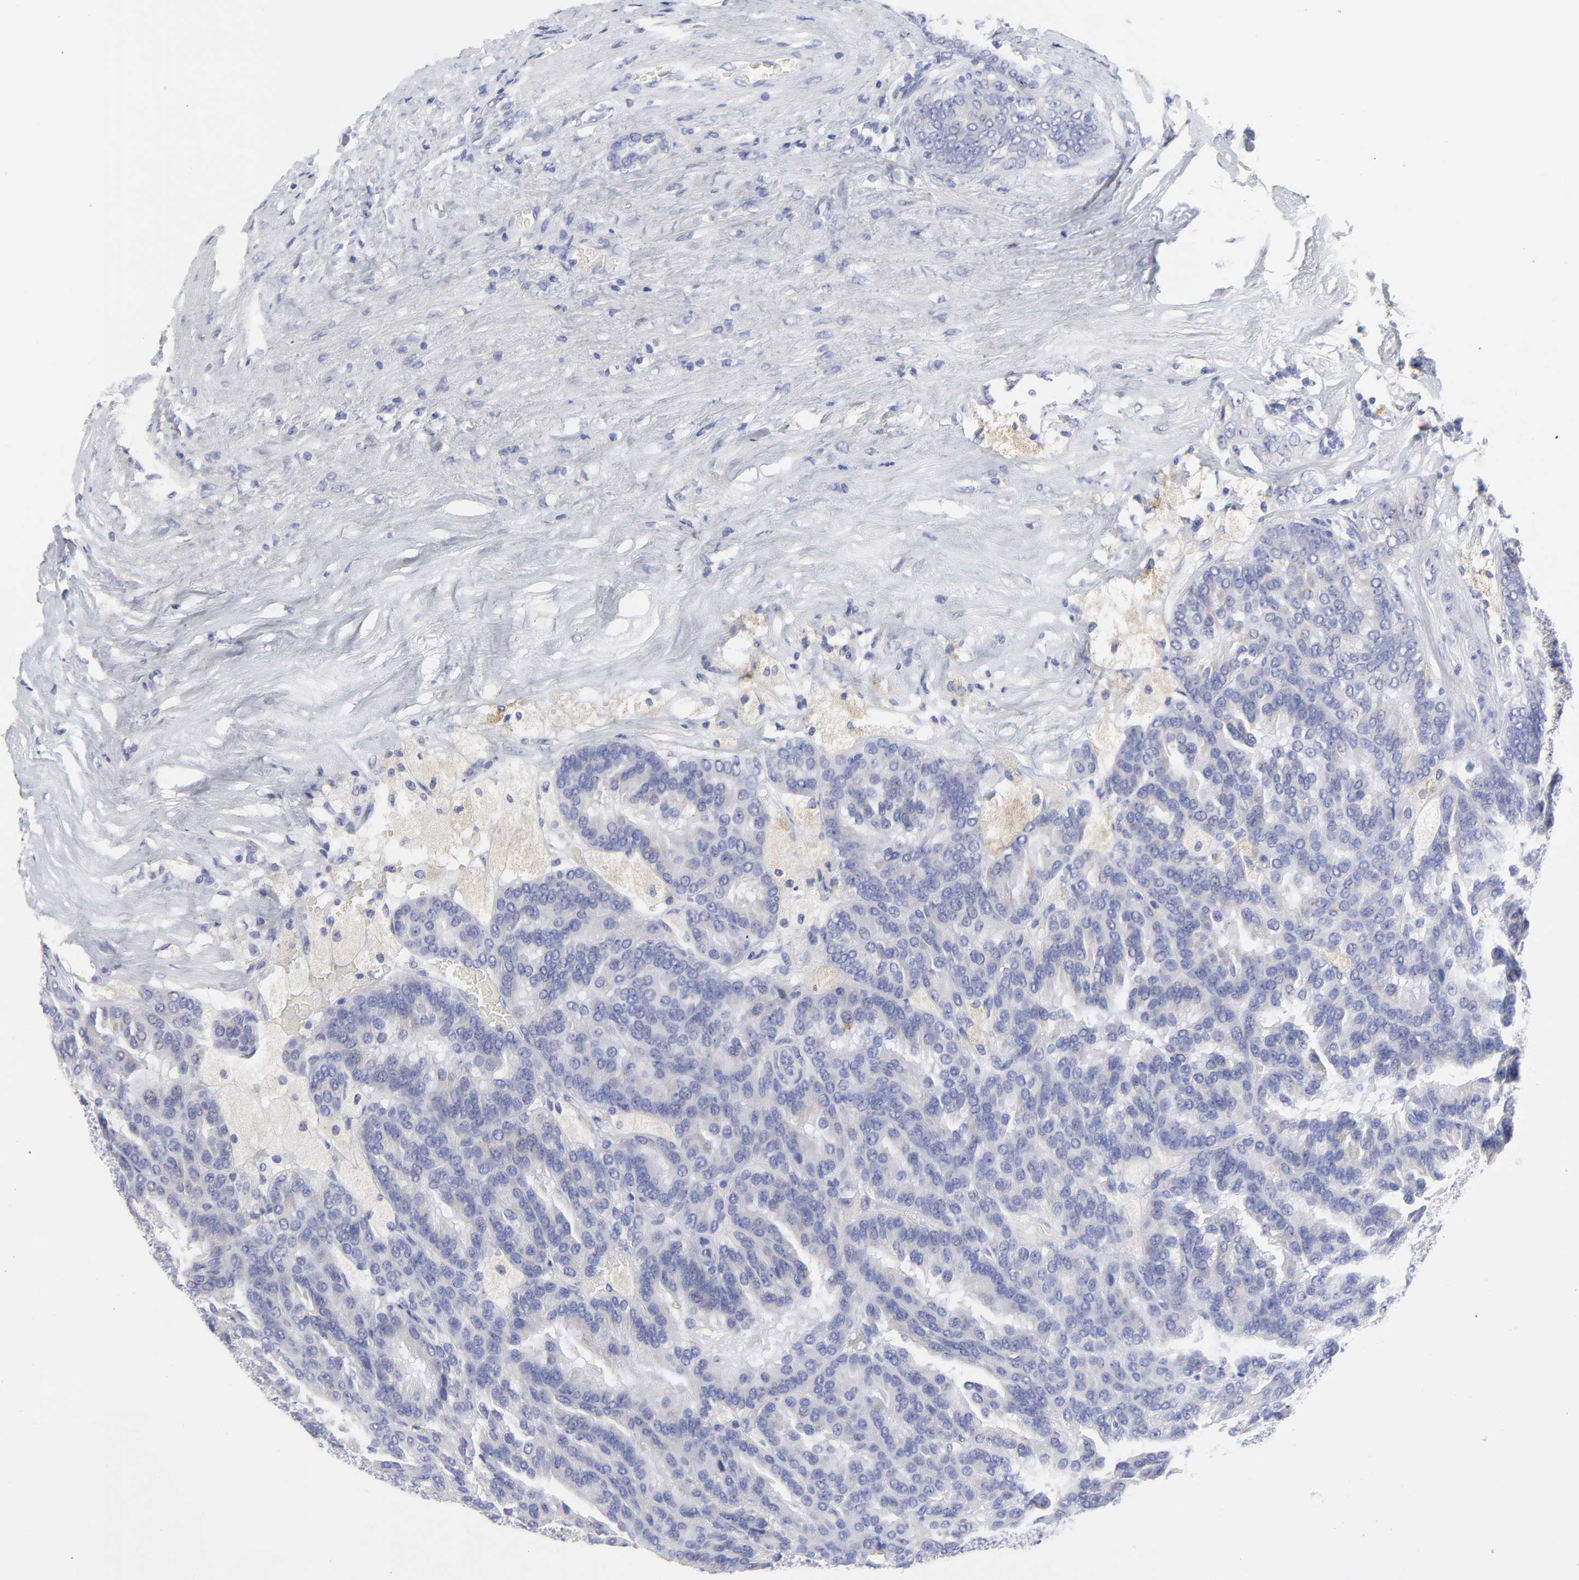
{"staining": {"intensity": "negative", "quantity": "none", "location": "none"}, "tissue": "renal cancer", "cell_type": "Tumor cells", "image_type": "cancer", "snomed": [{"axis": "morphology", "description": "Adenocarcinoma, NOS"}, {"axis": "topography", "description": "Kidney"}], "caption": "This is an IHC micrograph of human adenocarcinoma (renal). There is no positivity in tumor cells.", "gene": "DUSP9", "patient": {"sex": "male", "age": 46}}